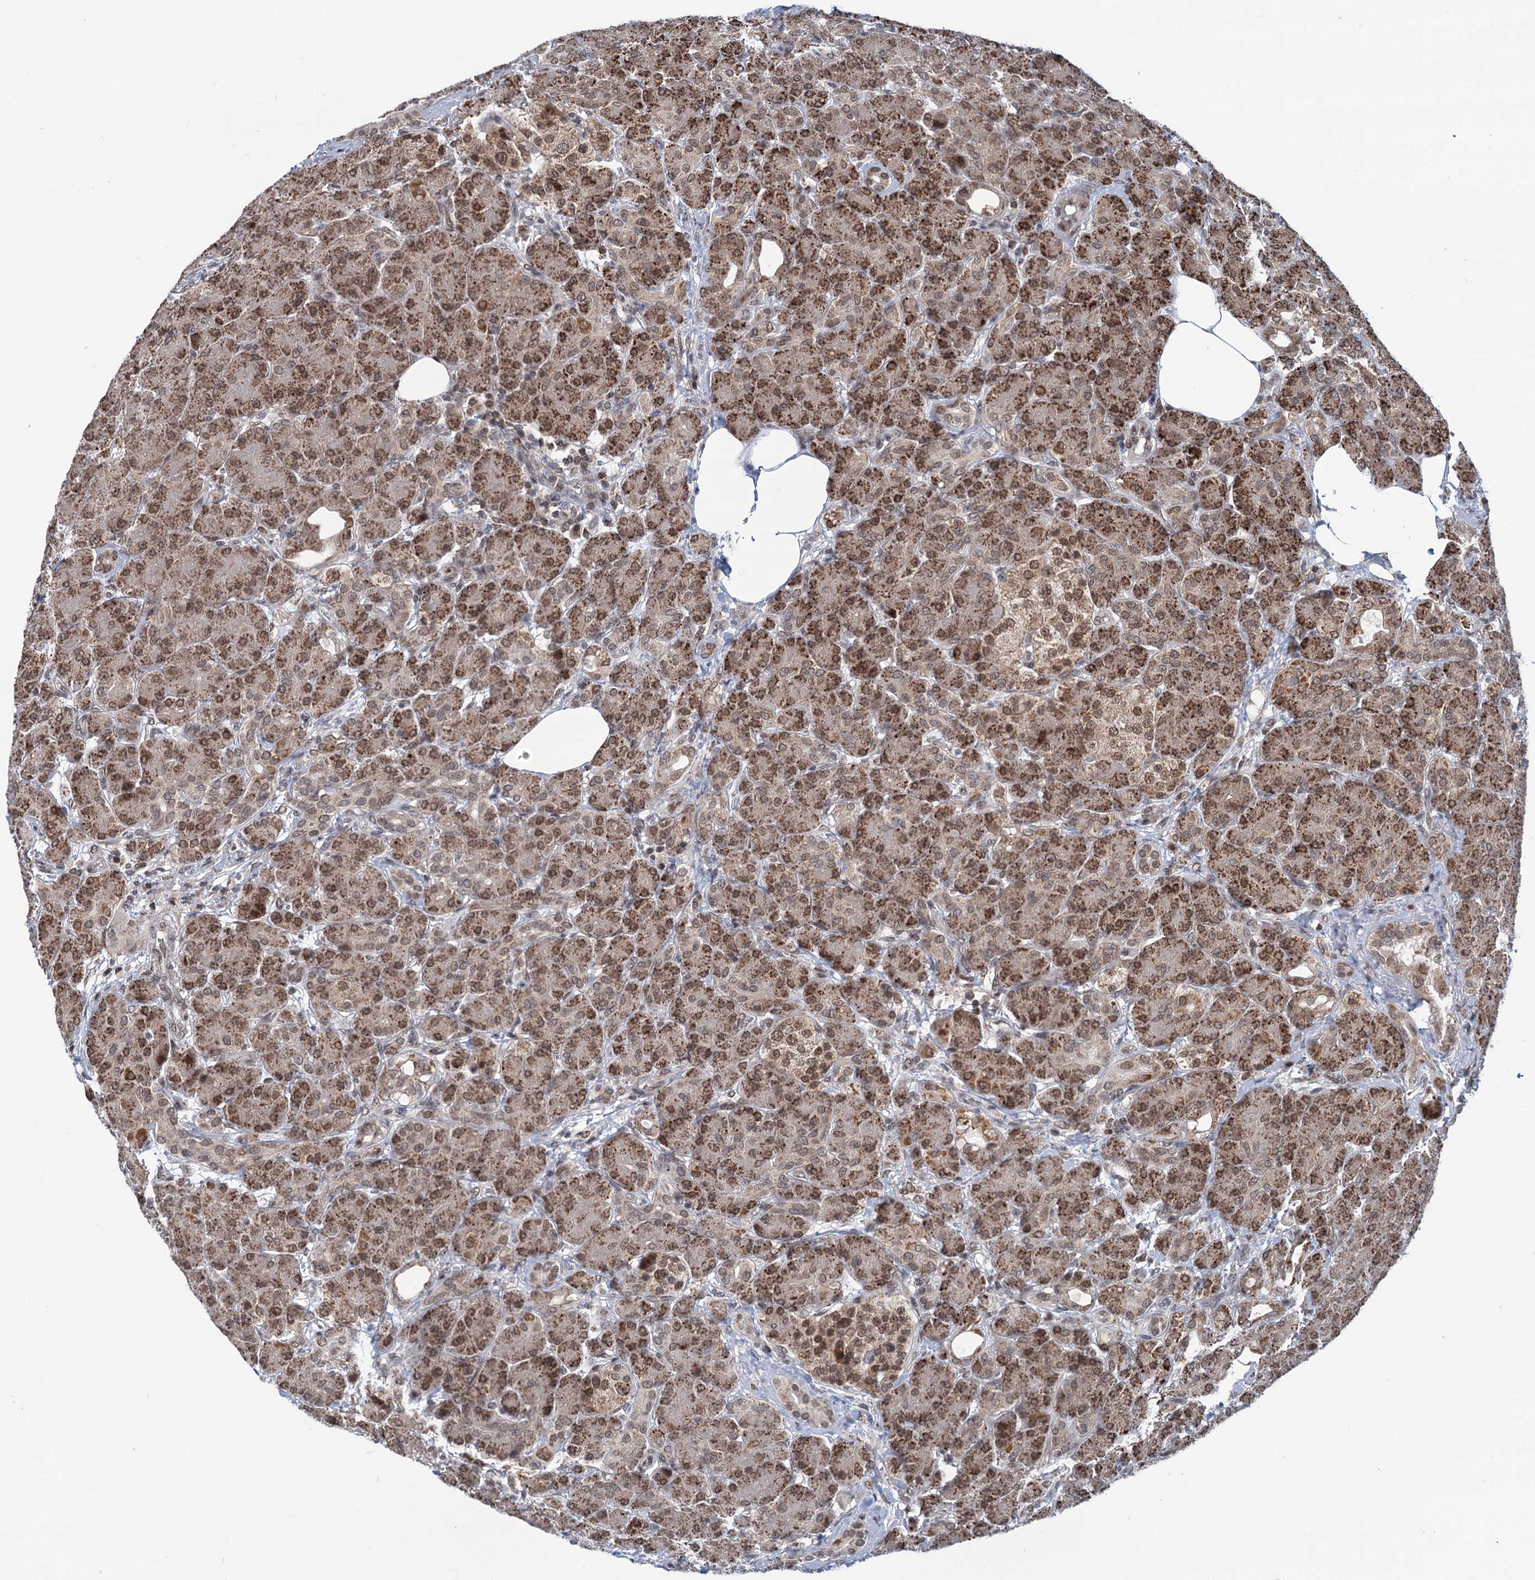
{"staining": {"intensity": "moderate", "quantity": ">75%", "location": "cytoplasmic/membranous,nuclear"}, "tissue": "pancreas", "cell_type": "Exocrine glandular cells", "image_type": "normal", "snomed": [{"axis": "morphology", "description": "Normal tissue, NOS"}, {"axis": "topography", "description": "Pancreas"}], "caption": "Immunohistochemical staining of normal human pancreas demonstrates >75% levels of moderate cytoplasmic/membranous,nuclear protein positivity in approximately >75% of exocrine glandular cells.", "gene": "PHC3", "patient": {"sex": "male", "age": 63}}